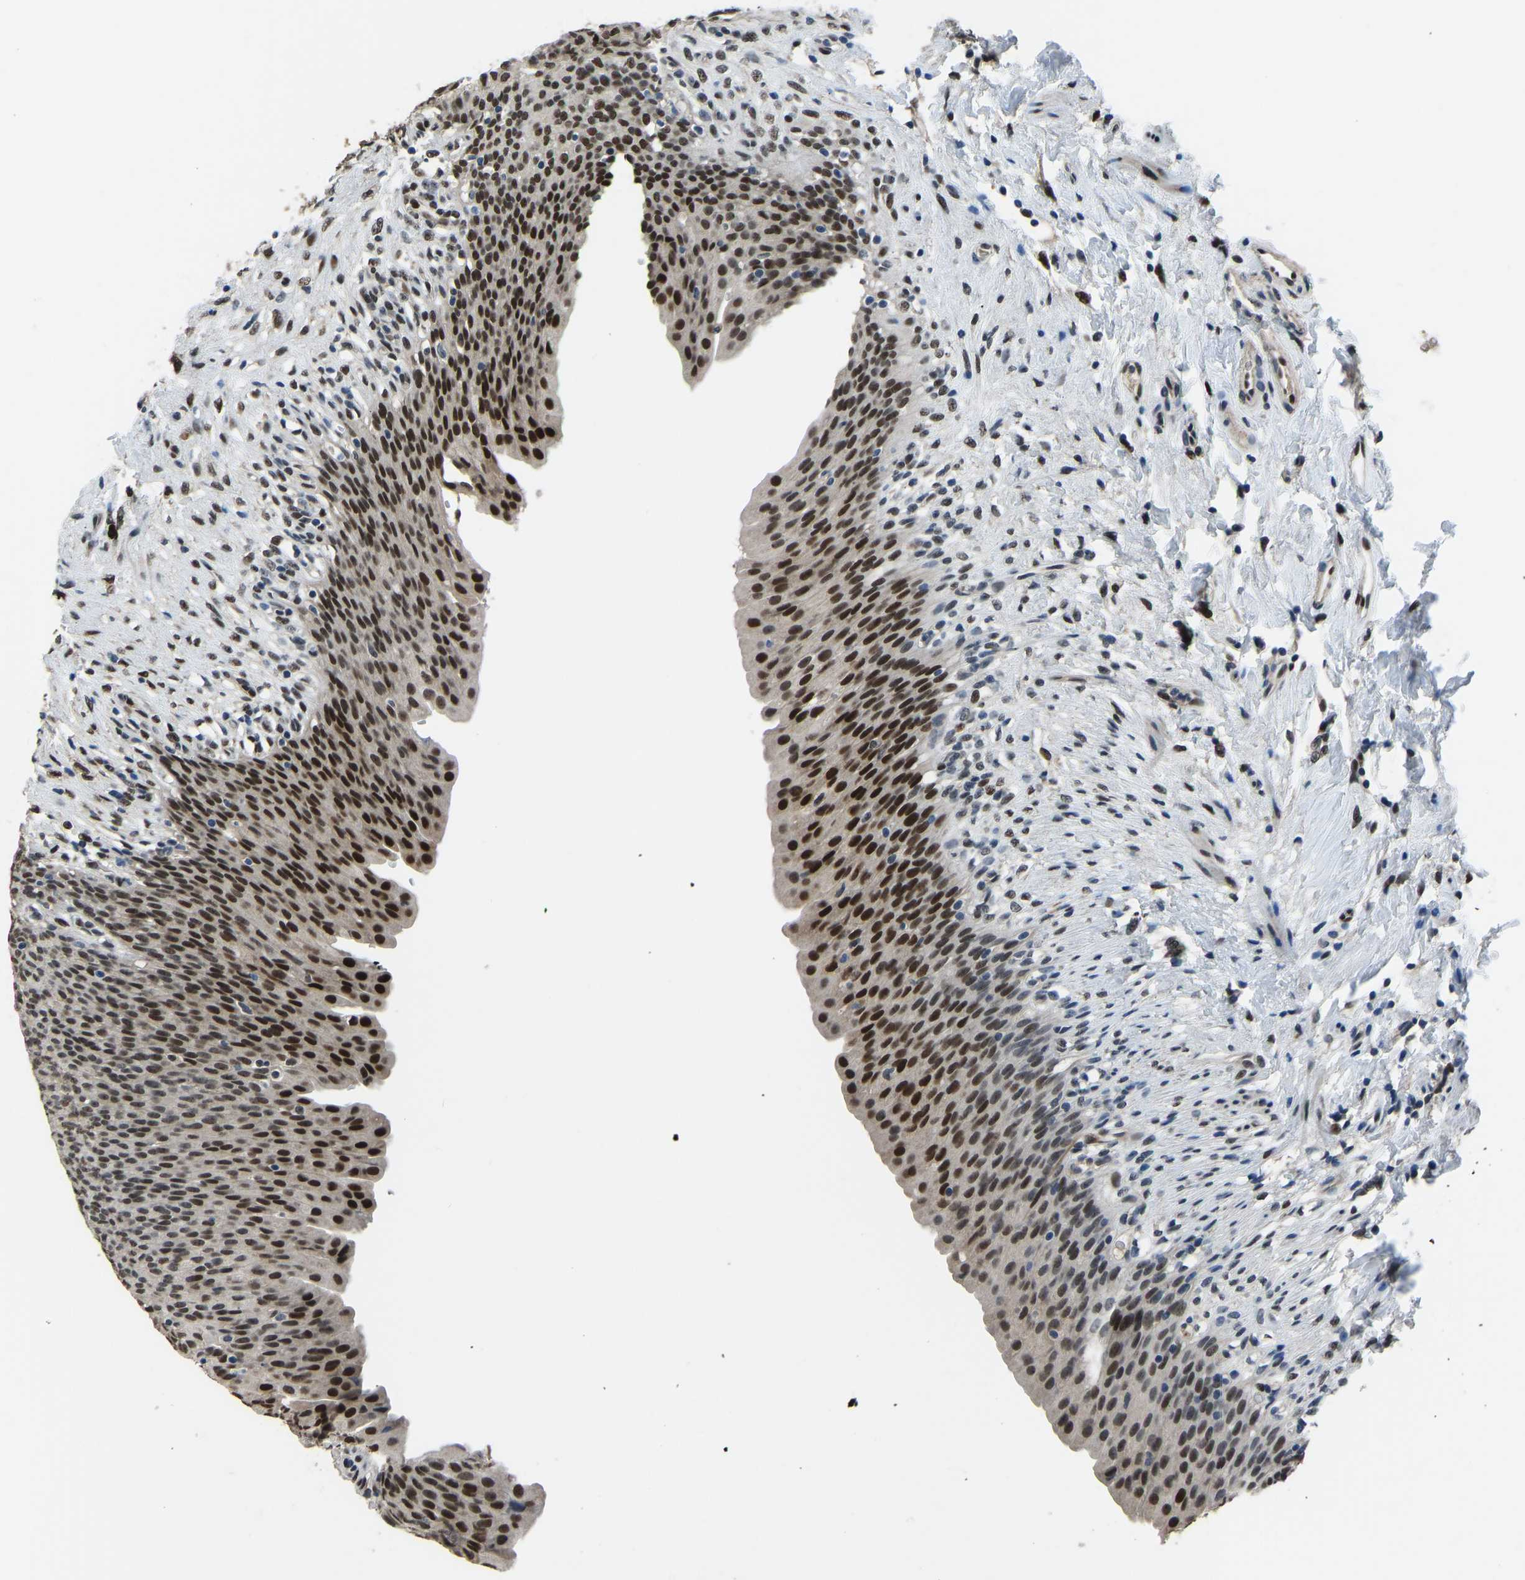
{"staining": {"intensity": "strong", "quantity": ">75%", "location": "cytoplasmic/membranous,nuclear"}, "tissue": "urinary bladder", "cell_type": "Urothelial cells", "image_type": "normal", "snomed": [{"axis": "morphology", "description": "Normal tissue, NOS"}, {"axis": "topography", "description": "Urinary bladder"}], "caption": "The photomicrograph demonstrates immunohistochemical staining of unremarkable urinary bladder. There is strong cytoplasmic/membranous,nuclear positivity is appreciated in approximately >75% of urothelial cells.", "gene": "FOS", "patient": {"sex": "female", "age": 79}}